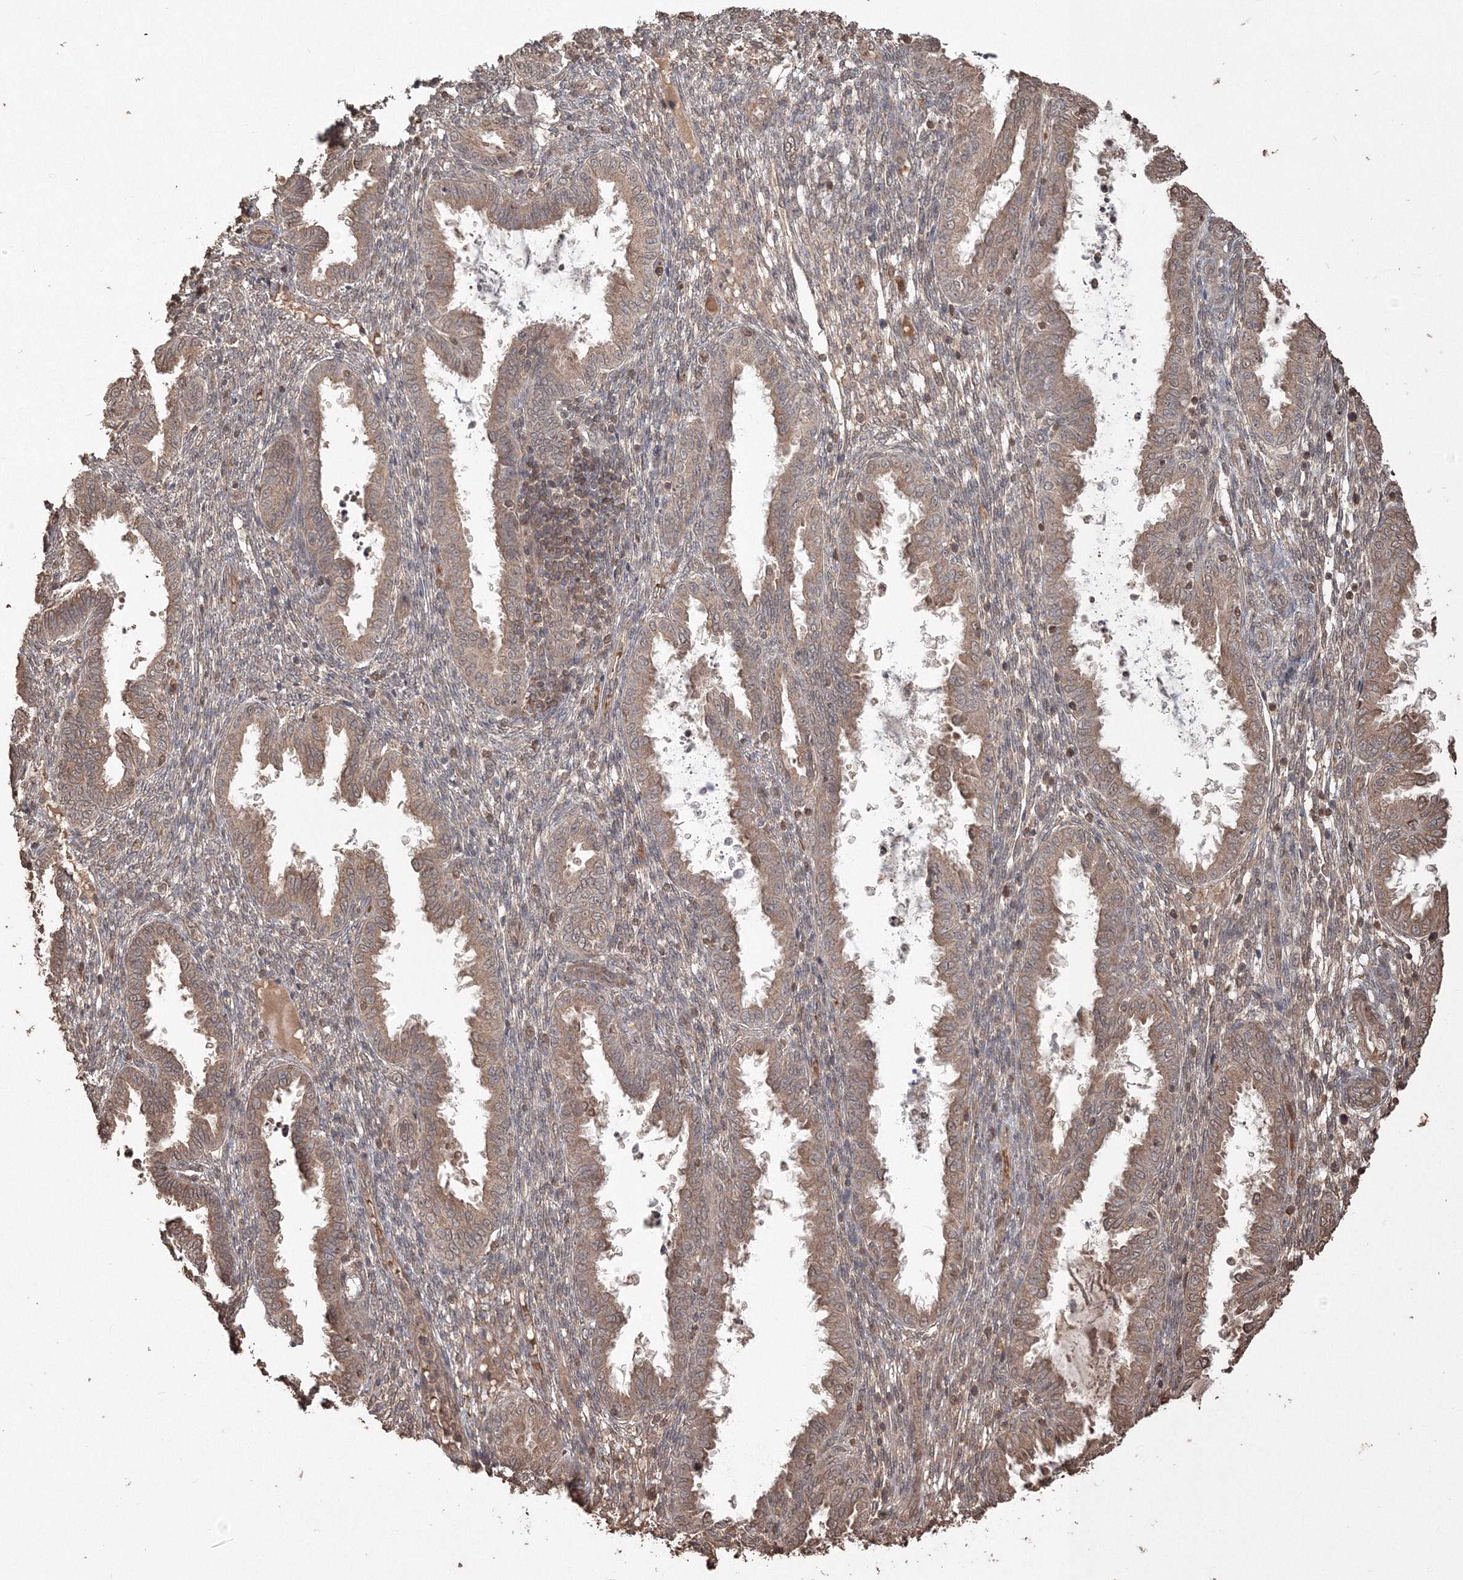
{"staining": {"intensity": "moderate", "quantity": "<25%", "location": "cytoplasmic/membranous"}, "tissue": "endometrium", "cell_type": "Cells in endometrial stroma", "image_type": "normal", "snomed": [{"axis": "morphology", "description": "Normal tissue, NOS"}, {"axis": "topography", "description": "Endometrium"}], "caption": "Moderate cytoplasmic/membranous positivity for a protein is appreciated in about <25% of cells in endometrial stroma of unremarkable endometrium using IHC.", "gene": "CCDC122", "patient": {"sex": "female", "age": 33}}